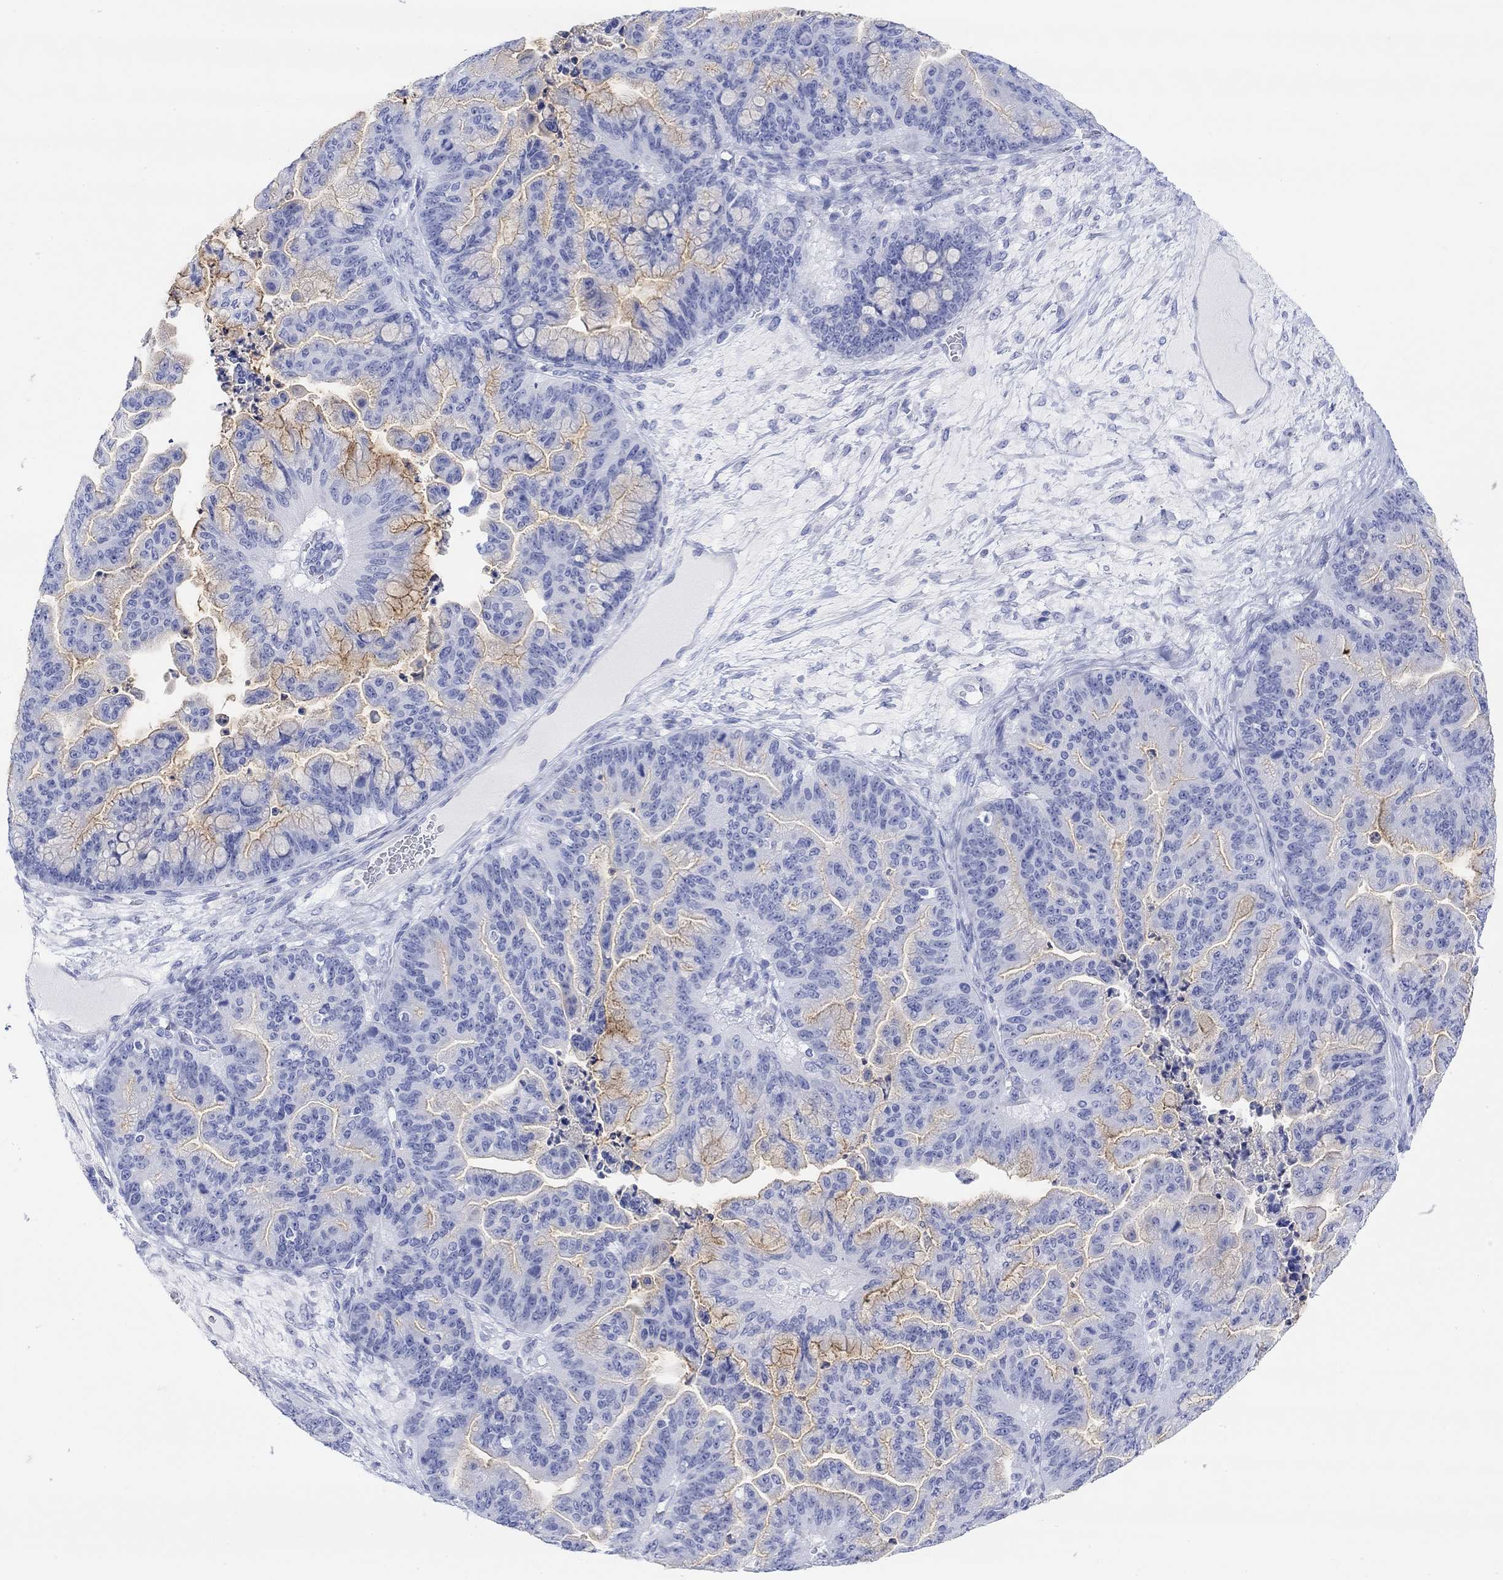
{"staining": {"intensity": "weak", "quantity": "<25%", "location": "cytoplasmic/membranous"}, "tissue": "ovarian cancer", "cell_type": "Tumor cells", "image_type": "cancer", "snomed": [{"axis": "morphology", "description": "Cystadenocarcinoma, mucinous, NOS"}, {"axis": "topography", "description": "Ovary"}], "caption": "Immunohistochemical staining of human mucinous cystadenocarcinoma (ovarian) displays no significant staining in tumor cells.", "gene": "XIRP2", "patient": {"sex": "female", "age": 67}}